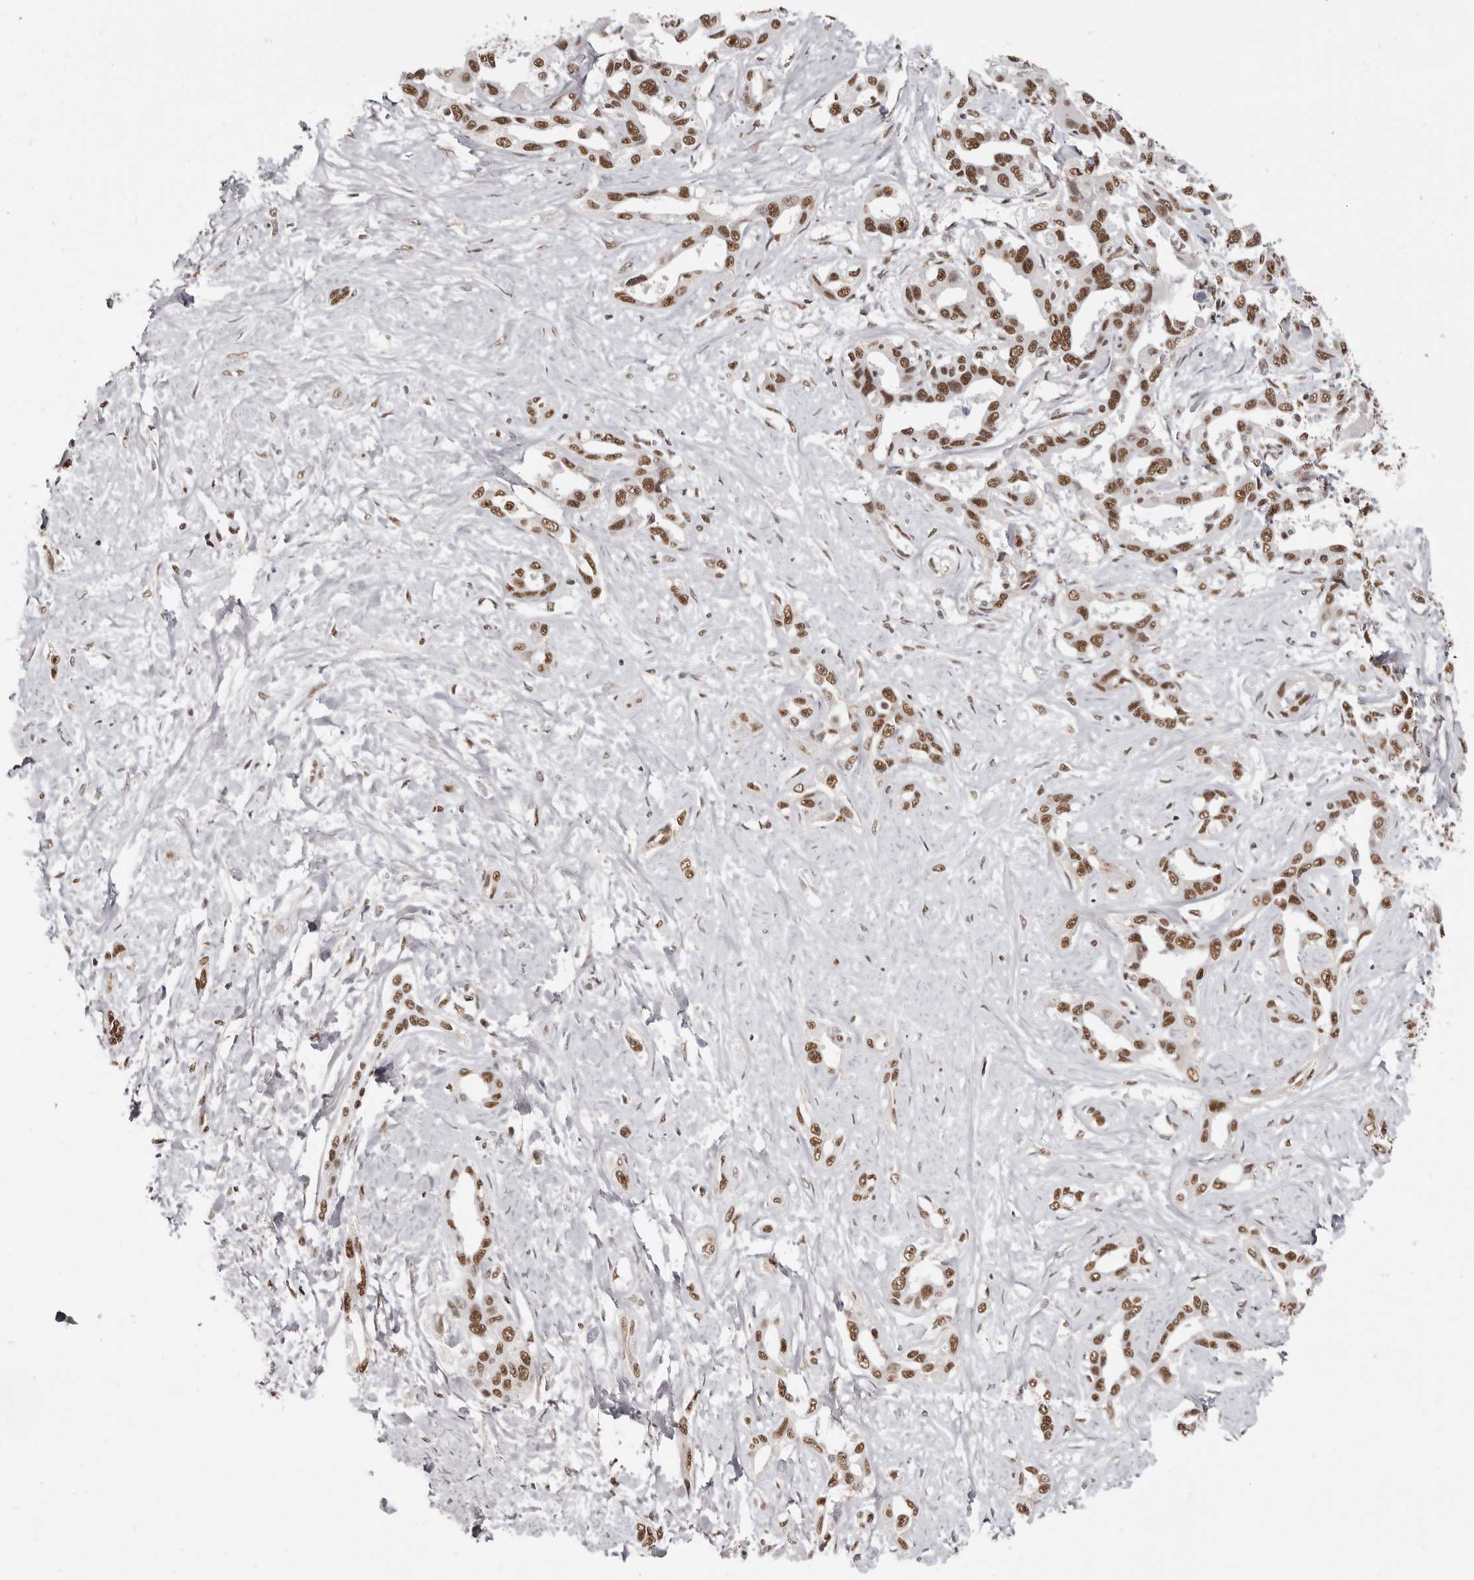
{"staining": {"intensity": "moderate", "quantity": ">75%", "location": "nuclear"}, "tissue": "liver cancer", "cell_type": "Tumor cells", "image_type": "cancer", "snomed": [{"axis": "morphology", "description": "Cholangiocarcinoma"}, {"axis": "topography", "description": "Liver"}], "caption": "This image shows immunohistochemistry staining of cholangiocarcinoma (liver), with medium moderate nuclear expression in approximately >75% of tumor cells.", "gene": "SCAF4", "patient": {"sex": "male", "age": 59}}